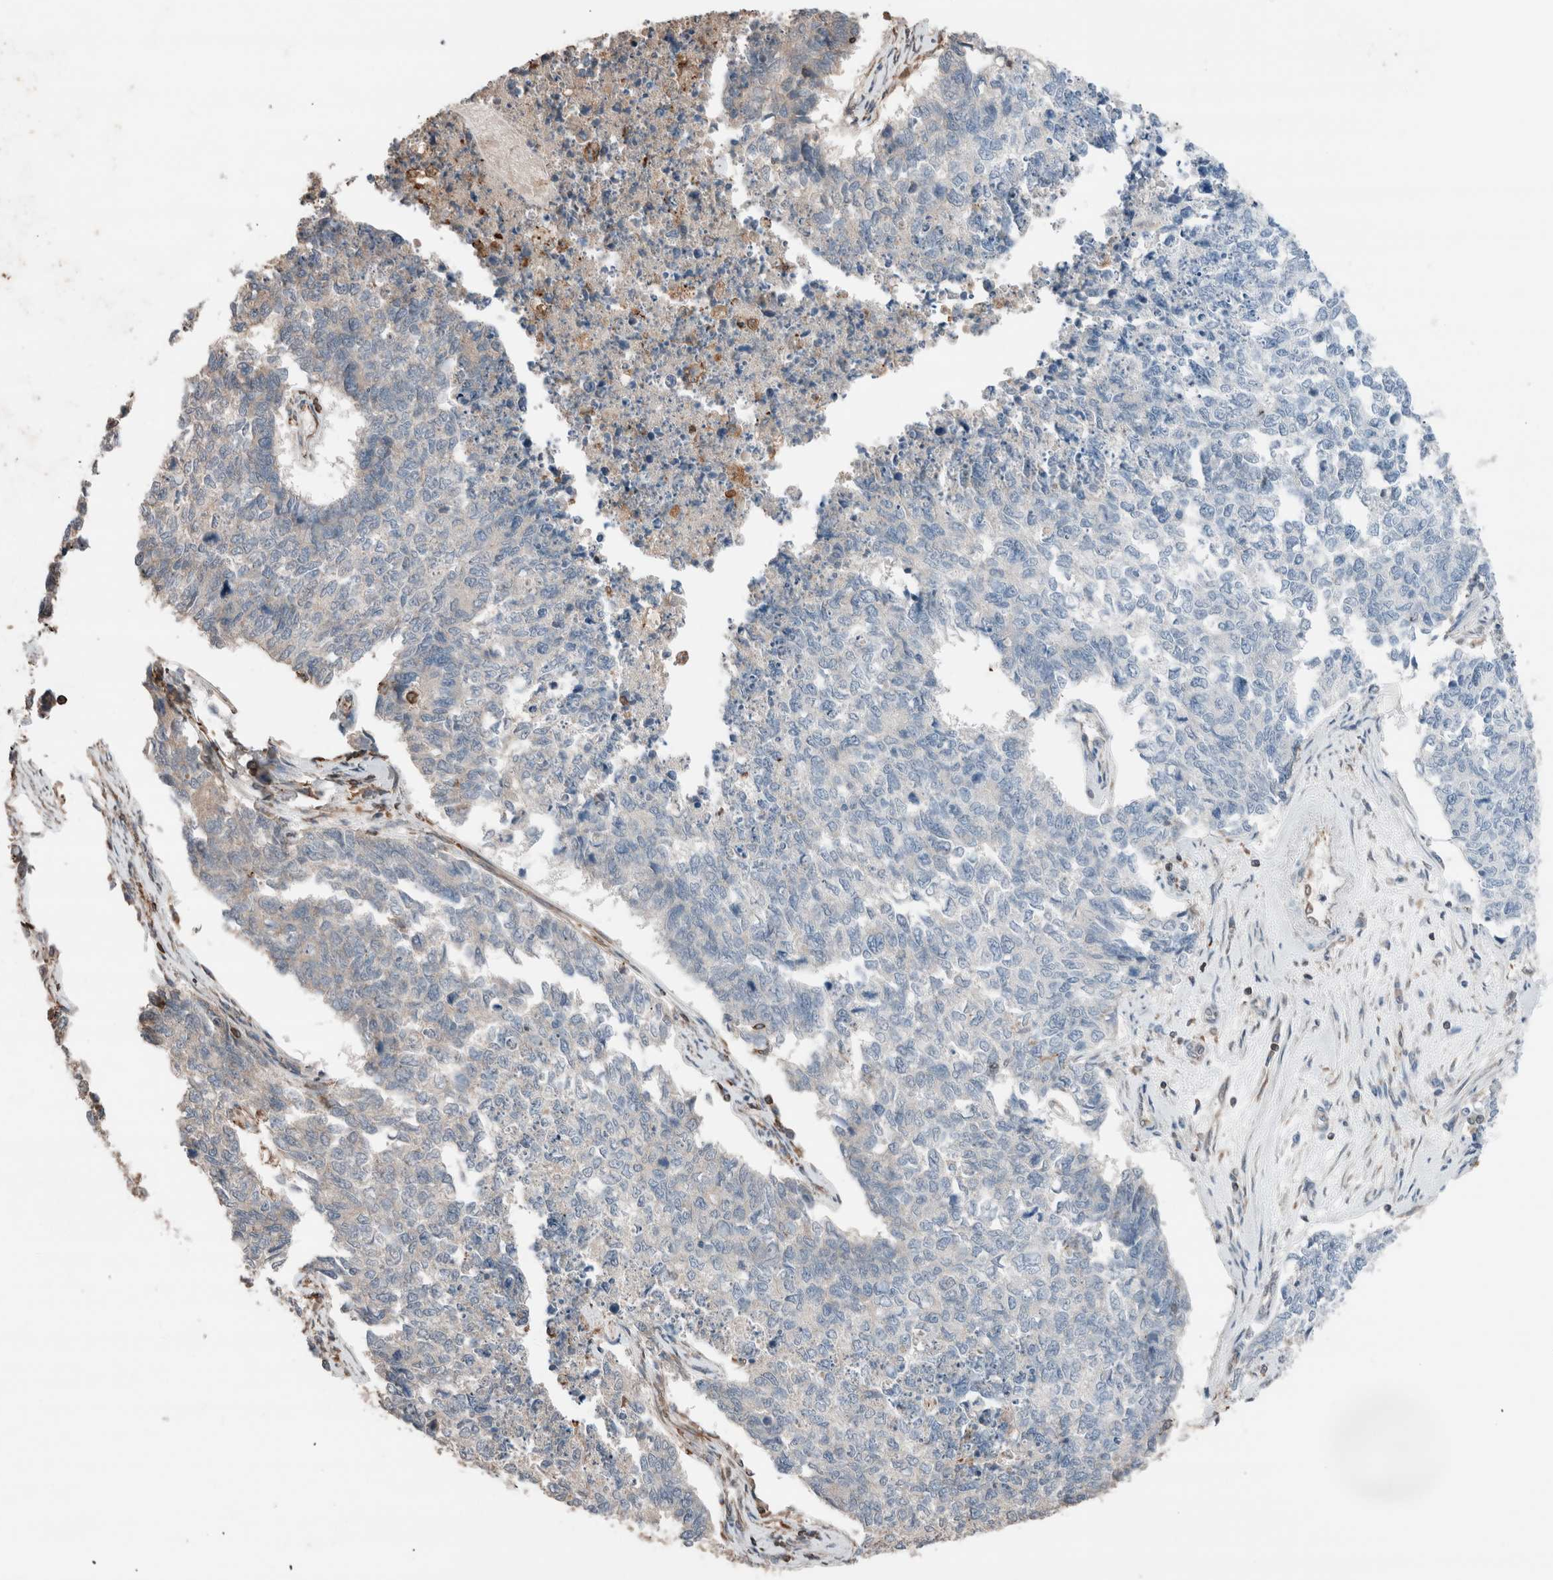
{"staining": {"intensity": "weak", "quantity": "<25%", "location": "cytoplasmic/membranous"}, "tissue": "cervical cancer", "cell_type": "Tumor cells", "image_type": "cancer", "snomed": [{"axis": "morphology", "description": "Squamous cell carcinoma, NOS"}, {"axis": "topography", "description": "Cervix"}], "caption": "Cervical cancer (squamous cell carcinoma) was stained to show a protein in brown. There is no significant staining in tumor cells.", "gene": "ERAP2", "patient": {"sex": "female", "age": 63}}